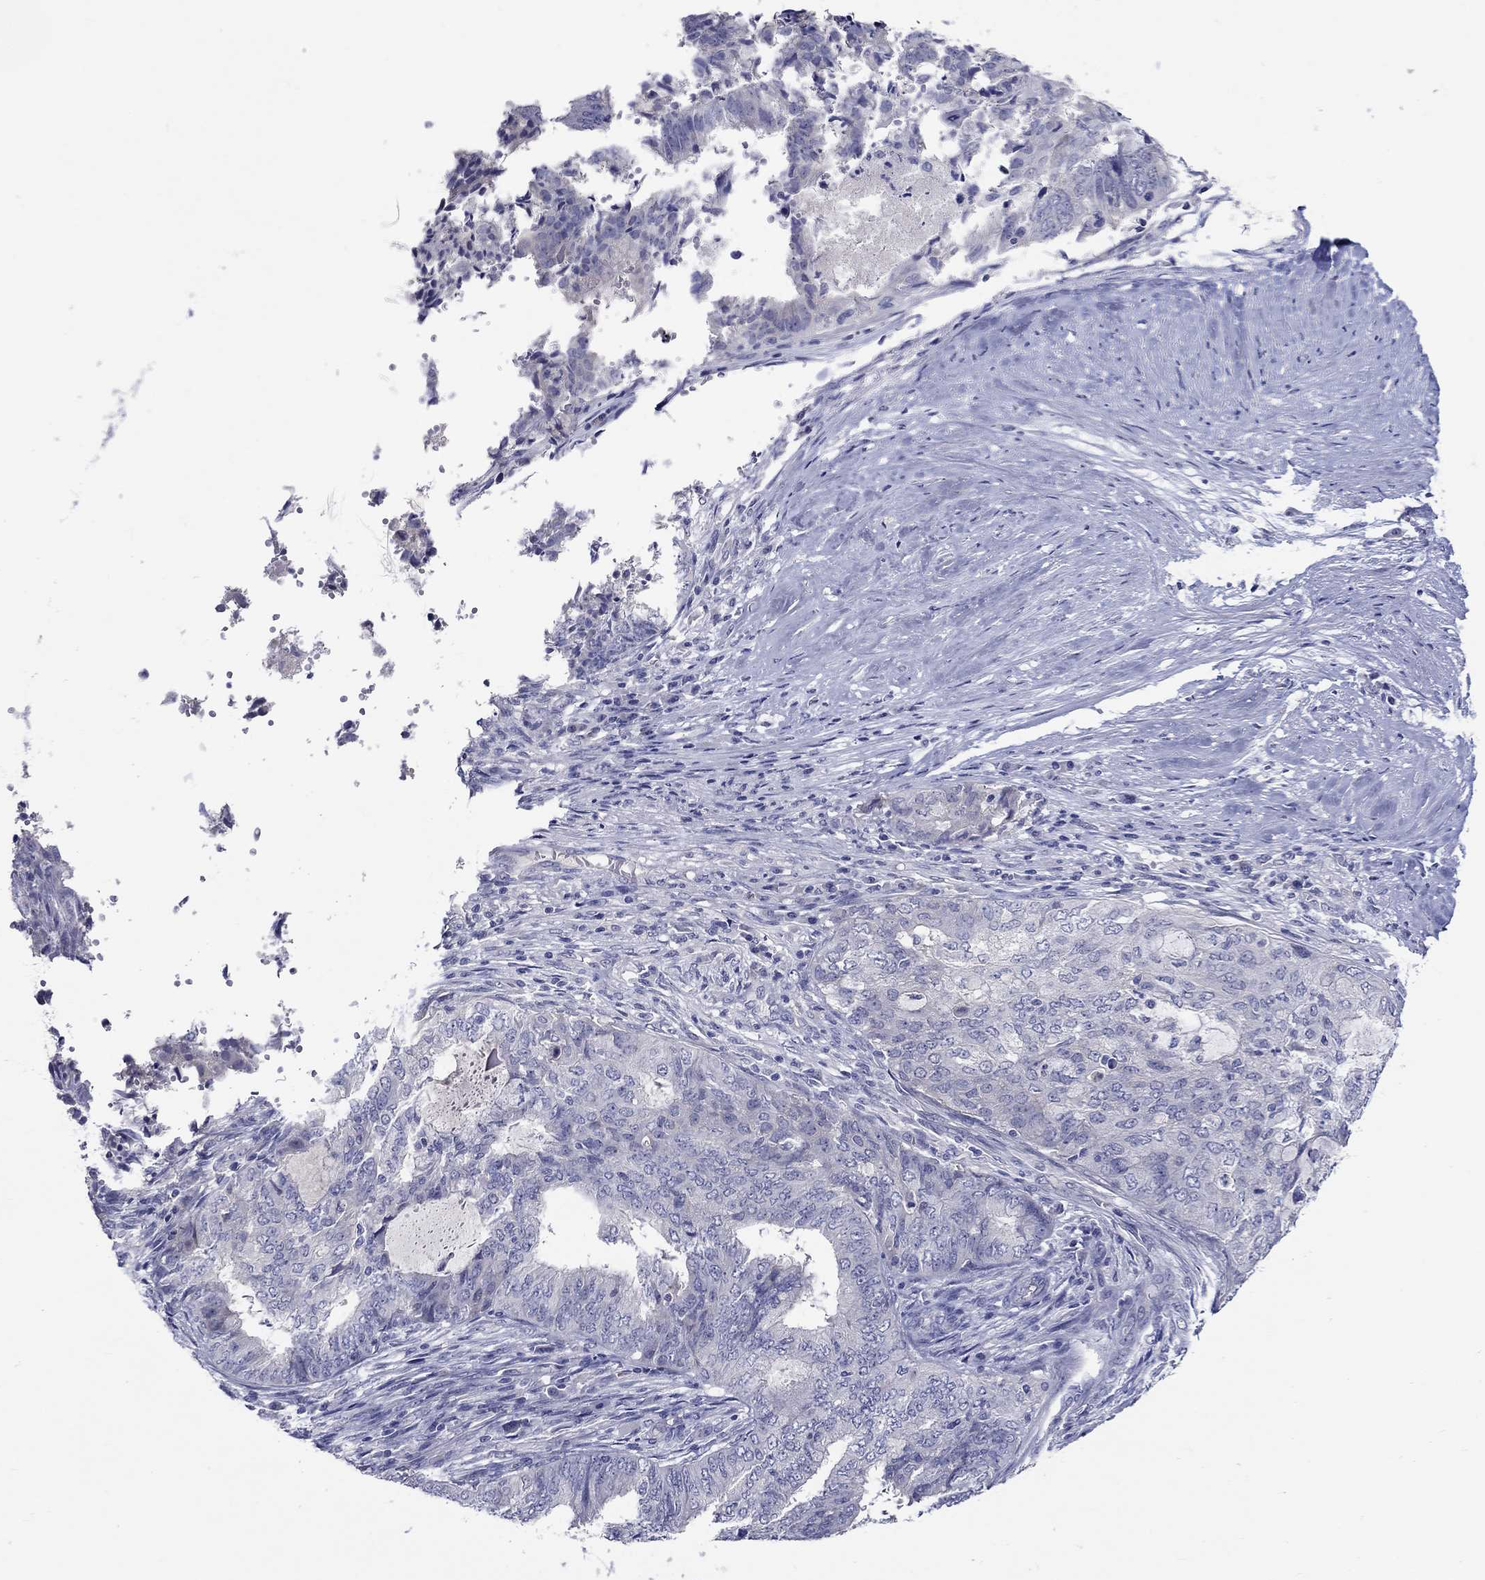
{"staining": {"intensity": "negative", "quantity": "none", "location": "none"}, "tissue": "endometrial cancer", "cell_type": "Tumor cells", "image_type": "cancer", "snomed": [{"axis": "morphology", "description": "Adenocarcinoma, NOS"}, {"axis": "topography", "description": "Endometrium"}], "caption": "IHC histopathology image of human adenocarcinoma (endometrial) stained for a protein (brown), which demonstrates no positivity in tumor cells.", "gene": "SLC30A3", "patient": {"sex": "female", "age": 62}}